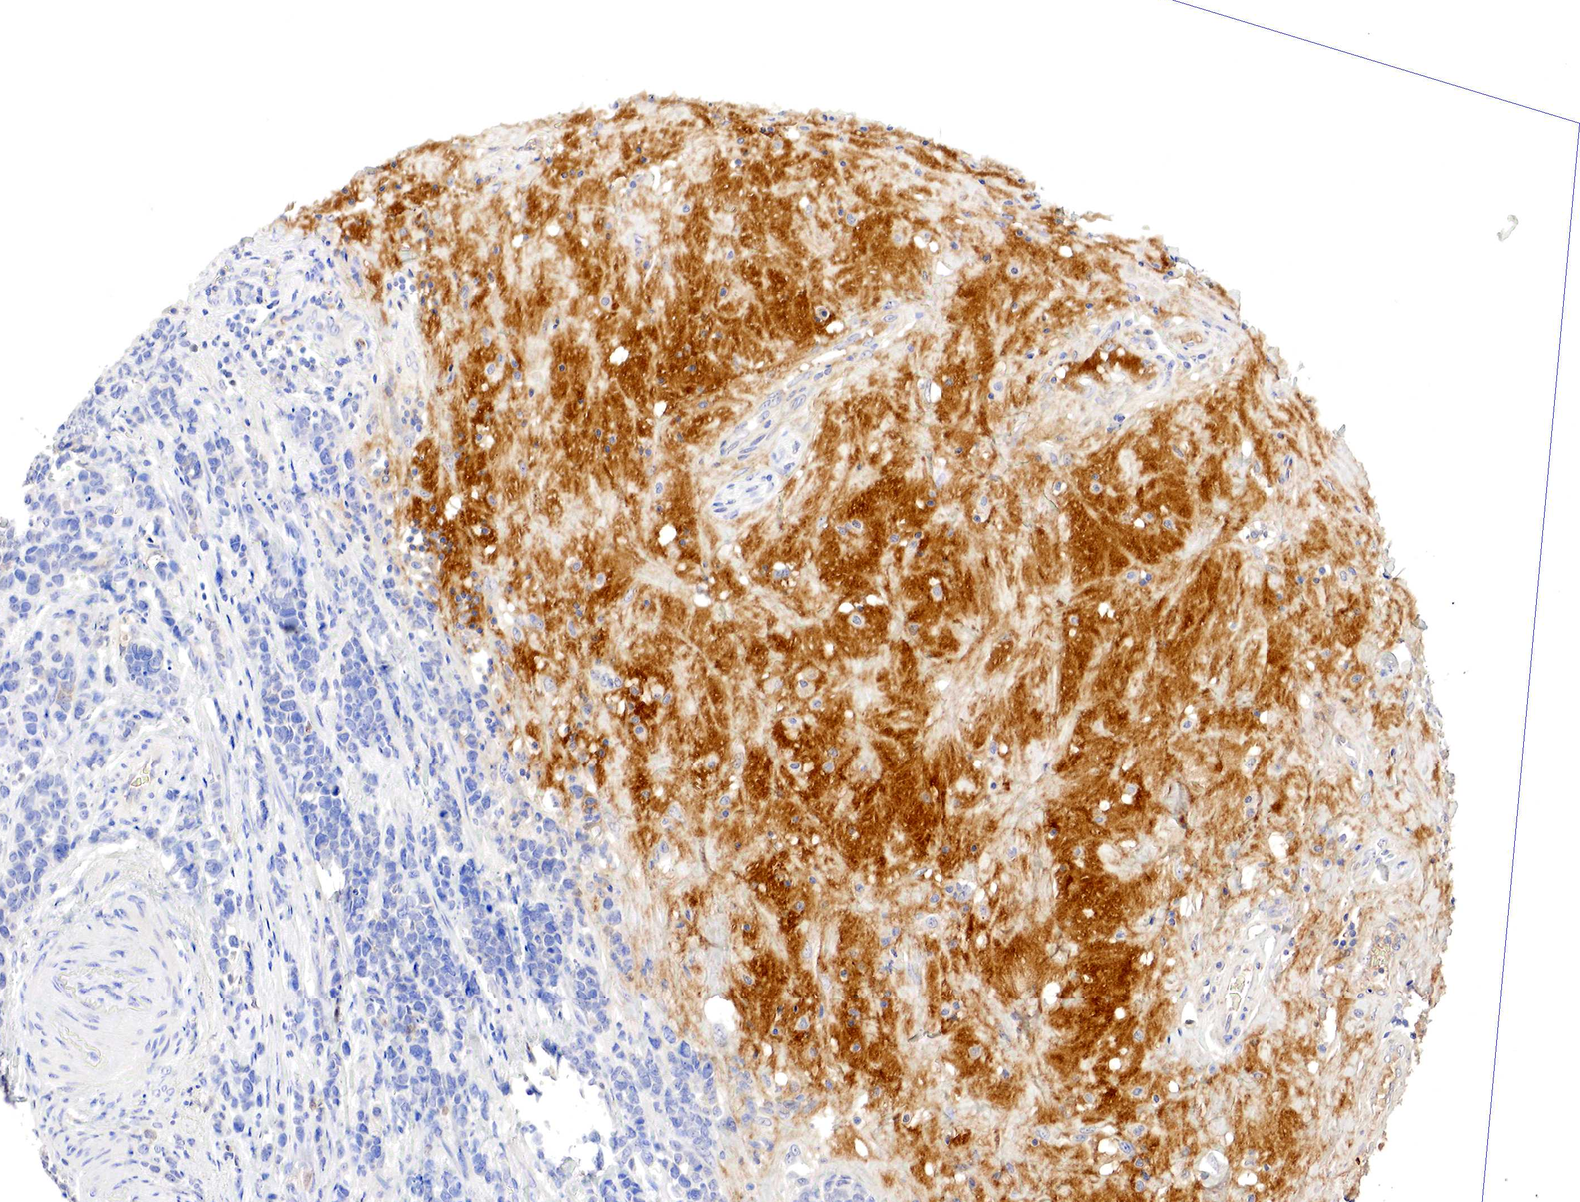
{"staining": {"intensity": "negative", "quantity": "none", "location": "none"}, "tissue": "stomach cancer", "cell_type": "Tumor cells", "image_type": "cancer", "snomed": [{"axis": "morphology", "description": "Adenocarcinoma, NOS"}, {"axis": "topography", "description": "Stomach, upper"}], "caption": "IHC histopathology image of human adenocarcinoma (stomach) stained for a protein (brown), which demonstrates no positivity in tumor cells.", "gene": "GATA1", "patient": {"sex": "male", "age": 71}}